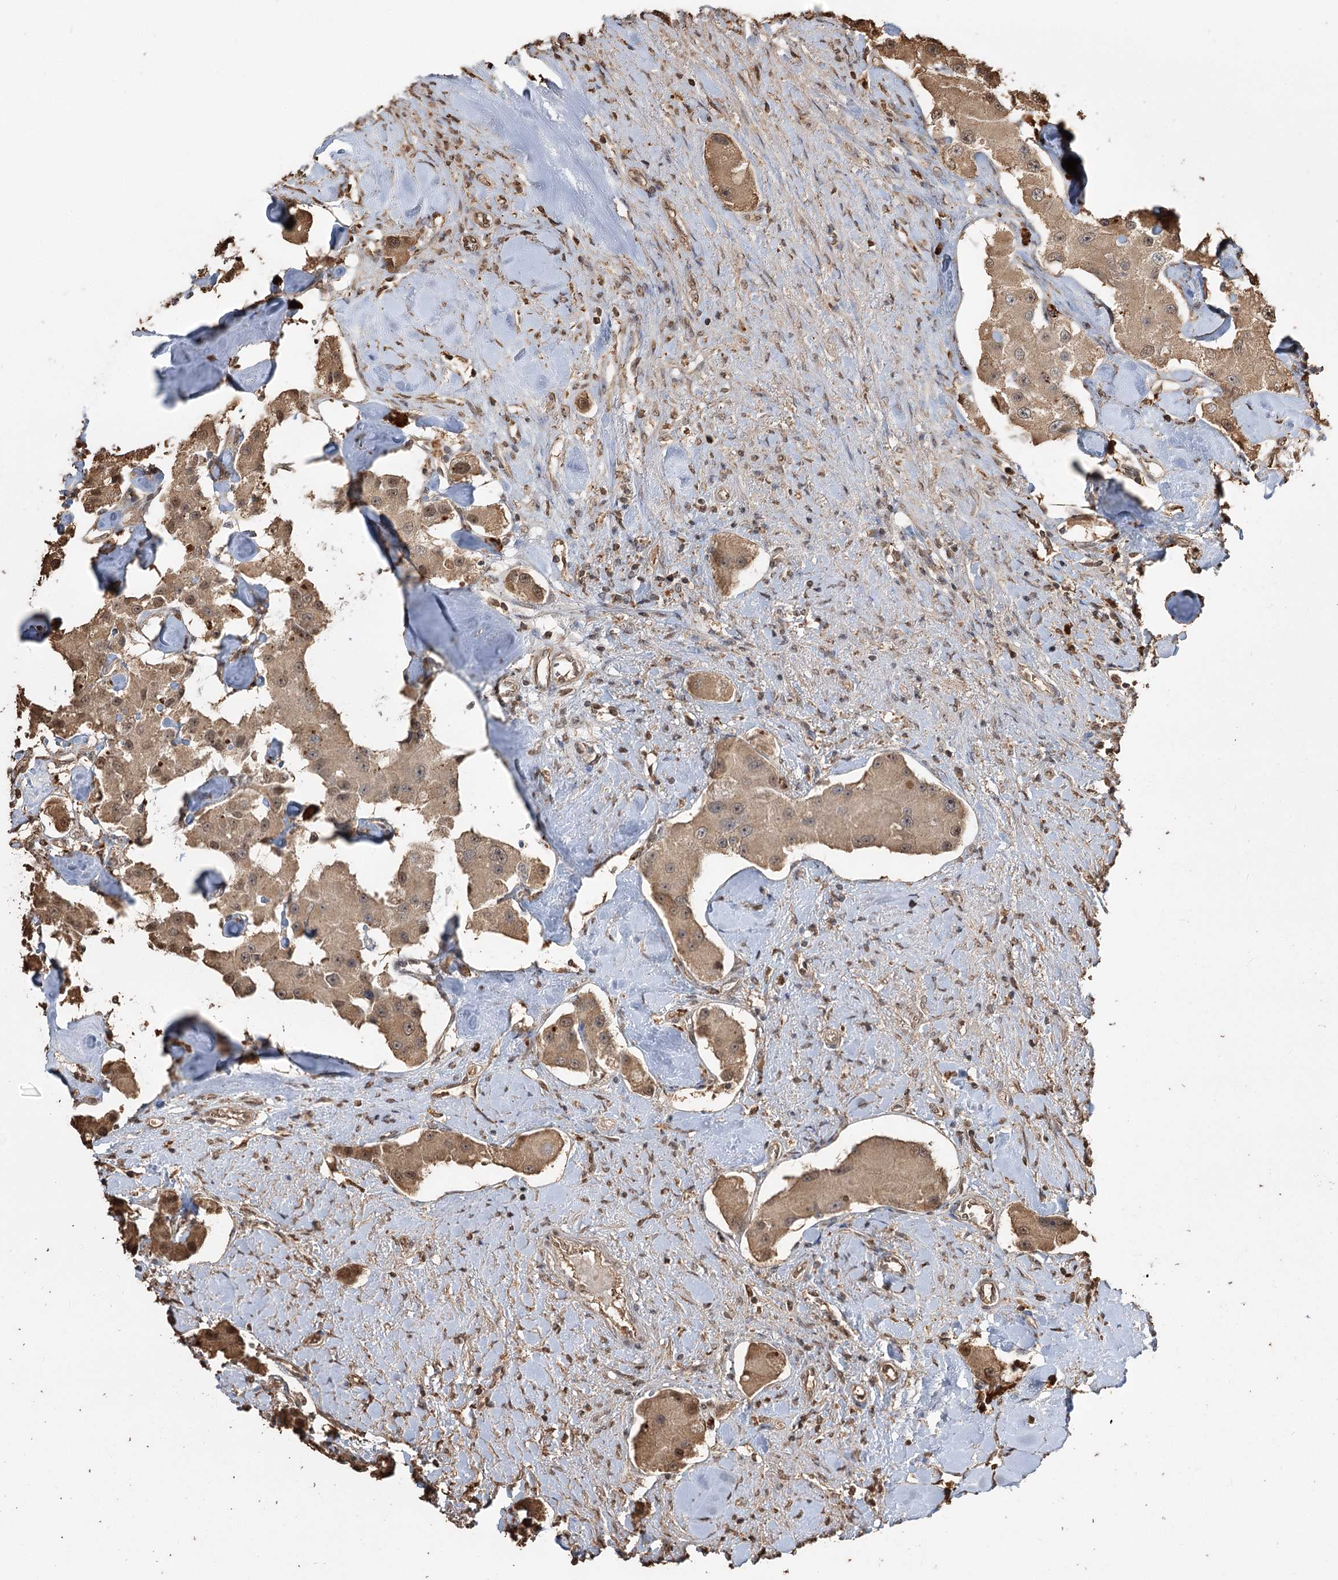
{"staining": {"intensity": "moderate", "quantity": "25%-75%", "location": "cytoplasmic/membranous"}, "tissue": "carcinoid", "cell_type": "Tumor cells", "image_type": "cancer", "snomed": [{"axis": "morphology", "description": "Carcinoid, malignant, NOS"}, {"axis": "topography", "description": "Pancreas"}], "caption": "Immunohistochemical staining of human carcinoid shows moderate cytoplasmic/membranous protein expression in about 25%-75% of tumor cells.", "gene": "PLCH1", "patient": {"sex": "male", "age": 41}}